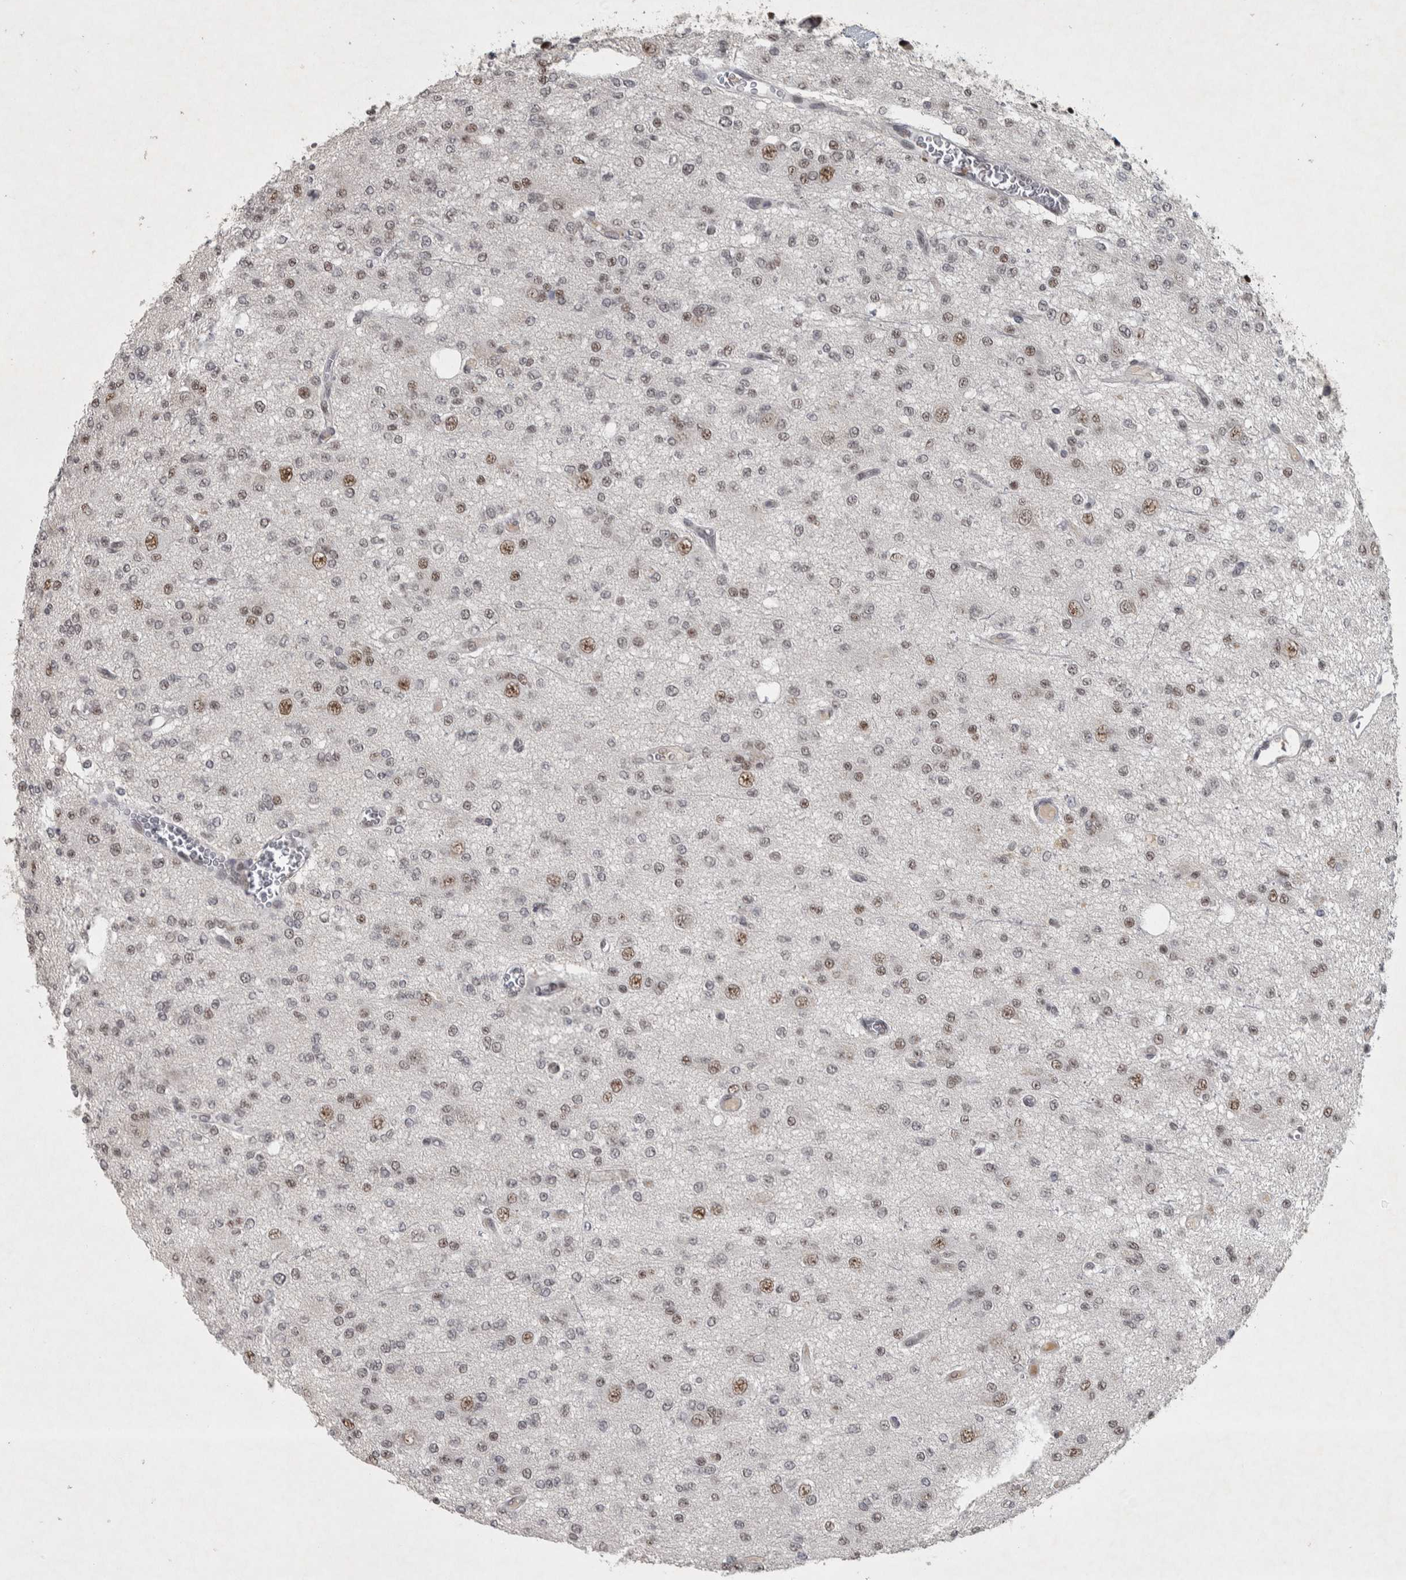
{"staining": {"intensity": "weak", "quantity": "25%-75%", "location": "nuclear"}, "tissue": "glioma", "cell_type": "Tumor cells", "image_type": "cancer", "snomed": [{"axis": "morphology", "description": "Glioma, malignant, Low grade"}, {"axis": "topography", "description": "Brain"}], "caption": "This micrograph demonstrates immunohistochemistry staining of glioma, with low weak nuclear positivity in approximately 25%-75% of tumor cells.", "gene": "DDX42", "patient": {"sex": "male", "age": 38}}